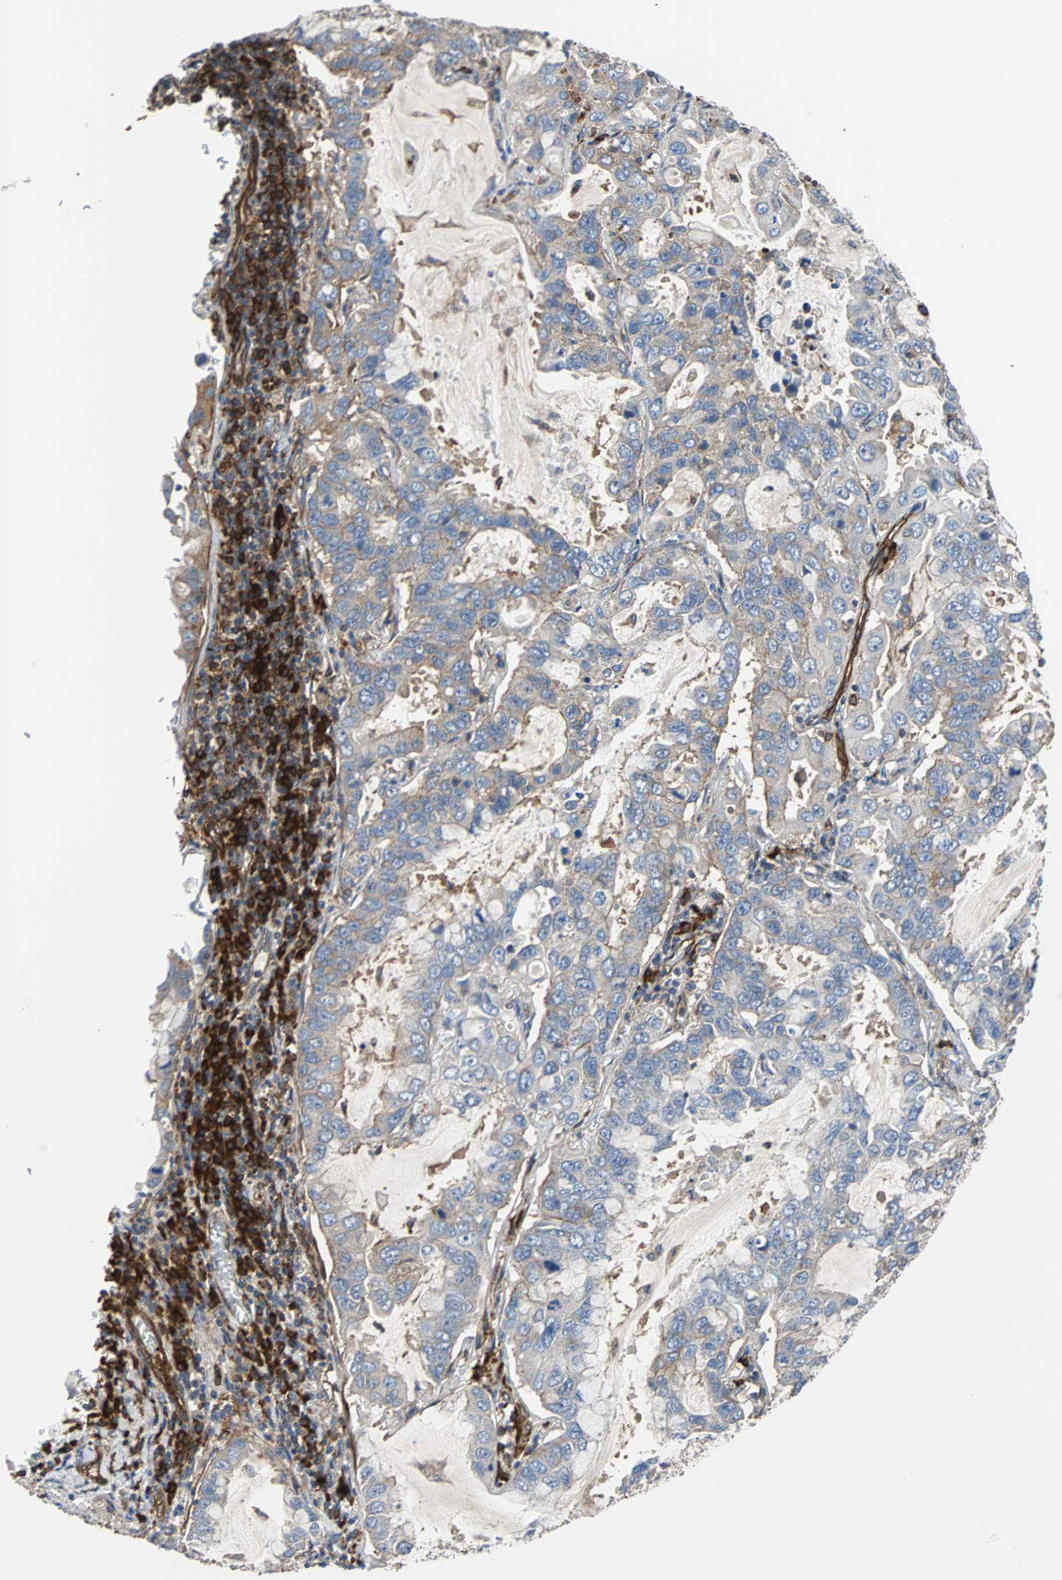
{"staining": {"intensity": "weak", "quantity": ">75%", "location": "cytoplasmic/membranous"}, "tissue": "lung cancer", "cell_type": "Tumor cells", "image_type": "cancer", "snomed": [{"axis": "morphology", "description": "Adenocarcinoma, NOS"}, {"axis": "topography", "description": "Lung"}], "caption": "An image of lung cancer (adenocarcinoma) stained for a protein reveals weak cytoplasmic/membranous brown staining in tumor cells.", "gene": "PLCG2", "patient": {"sex": "male", "age": 64}}